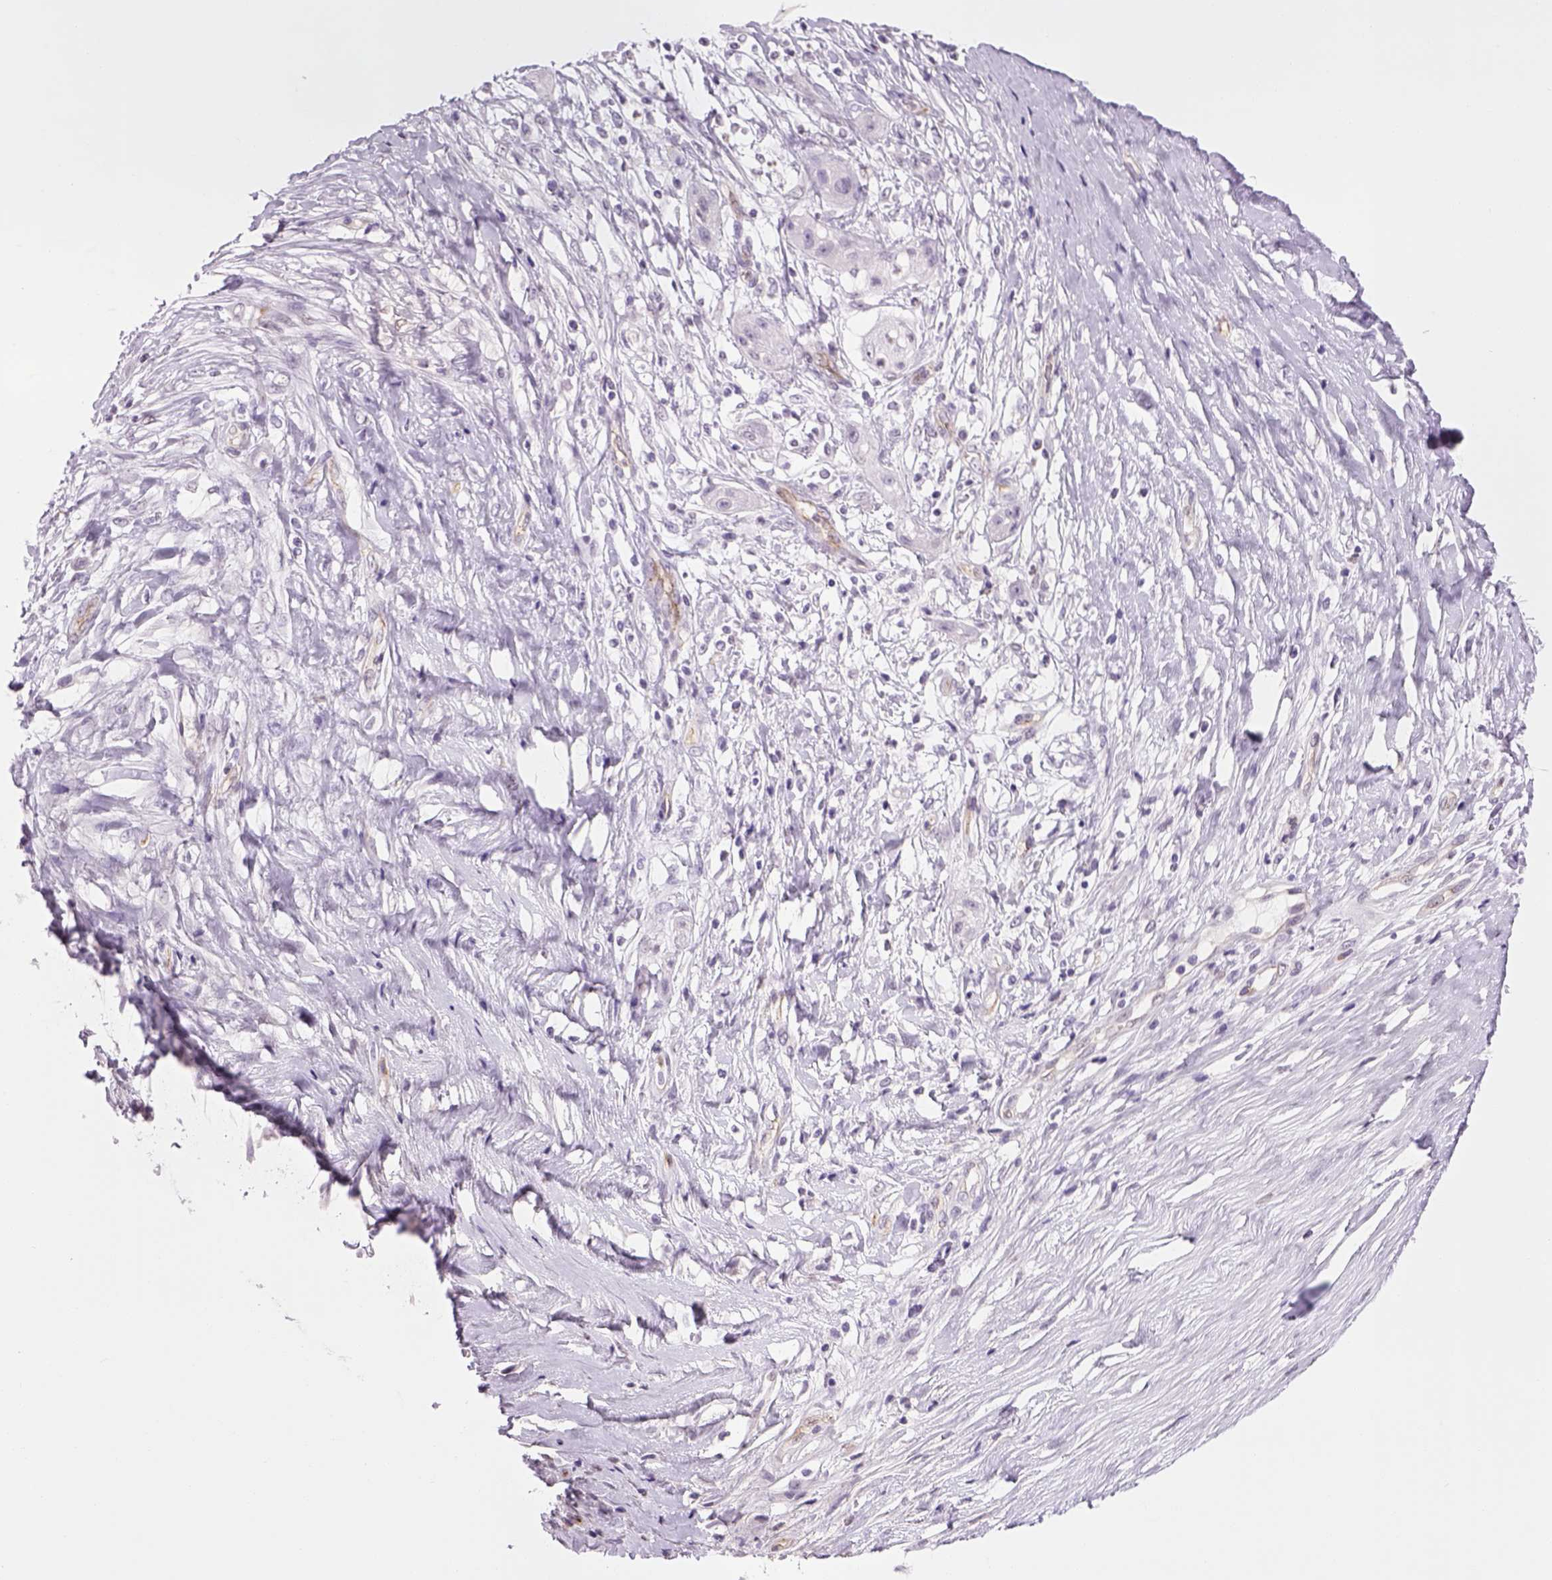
{"staining": {"intensity": "negative", "quantity": "none", "location": "none"}, "tissue": "skin cancer", "cell_type": "Tumor cells", "image_type": "cancer", "snomed": [{"axis": "morphology", "description": "Squamous cell carcinoma, NOS"}, {"axis": "topography", "description": "Skin"}], "caption": "Image shows no protein staining in tumor cells of skin squamous cell carcinoma tissue.", "gene": "PRRT1", "patient": {"sex": "male", "age": 62}}